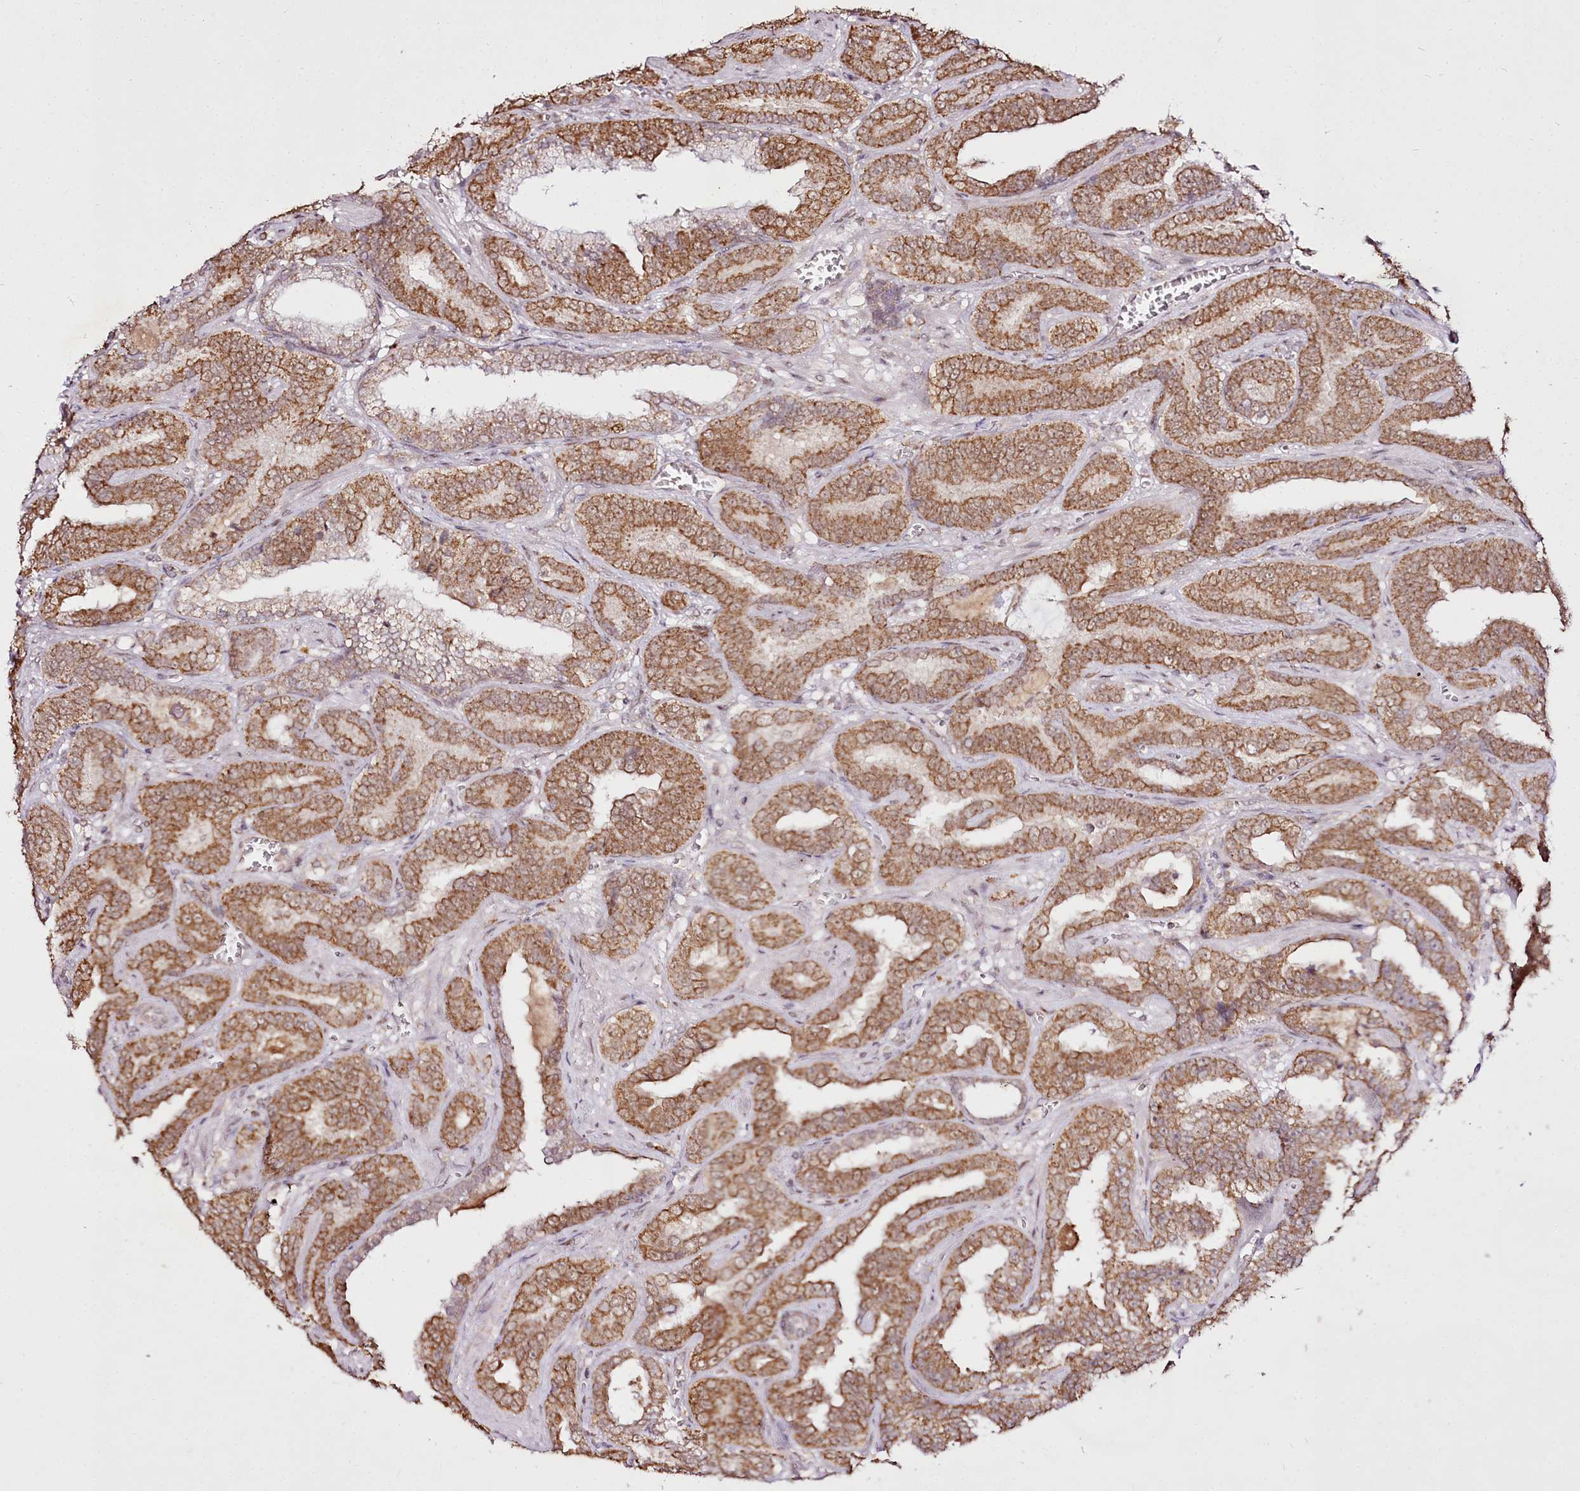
{"staining": {"intensity": "moderate", "quantity": ">75%", "location": "cytoplasmic/membranous"}, "tissue": "prostate cancer", "cell_type": "Tumor cells", "image_type": "cancer", "snomed": [{"axis": "morphology", "description": "Adenocarcinoma, High grade"}, {"axis": "topography", "description": "Prostate"}], "caption": "About >75% of tumor cells in human prostate cancer display moderate cytoplasmic/membranous protein staining as visualized by brown immunohistochemical staining.", "gene": "EDIL3", "patient": {"sex": "male", "age": 67}}